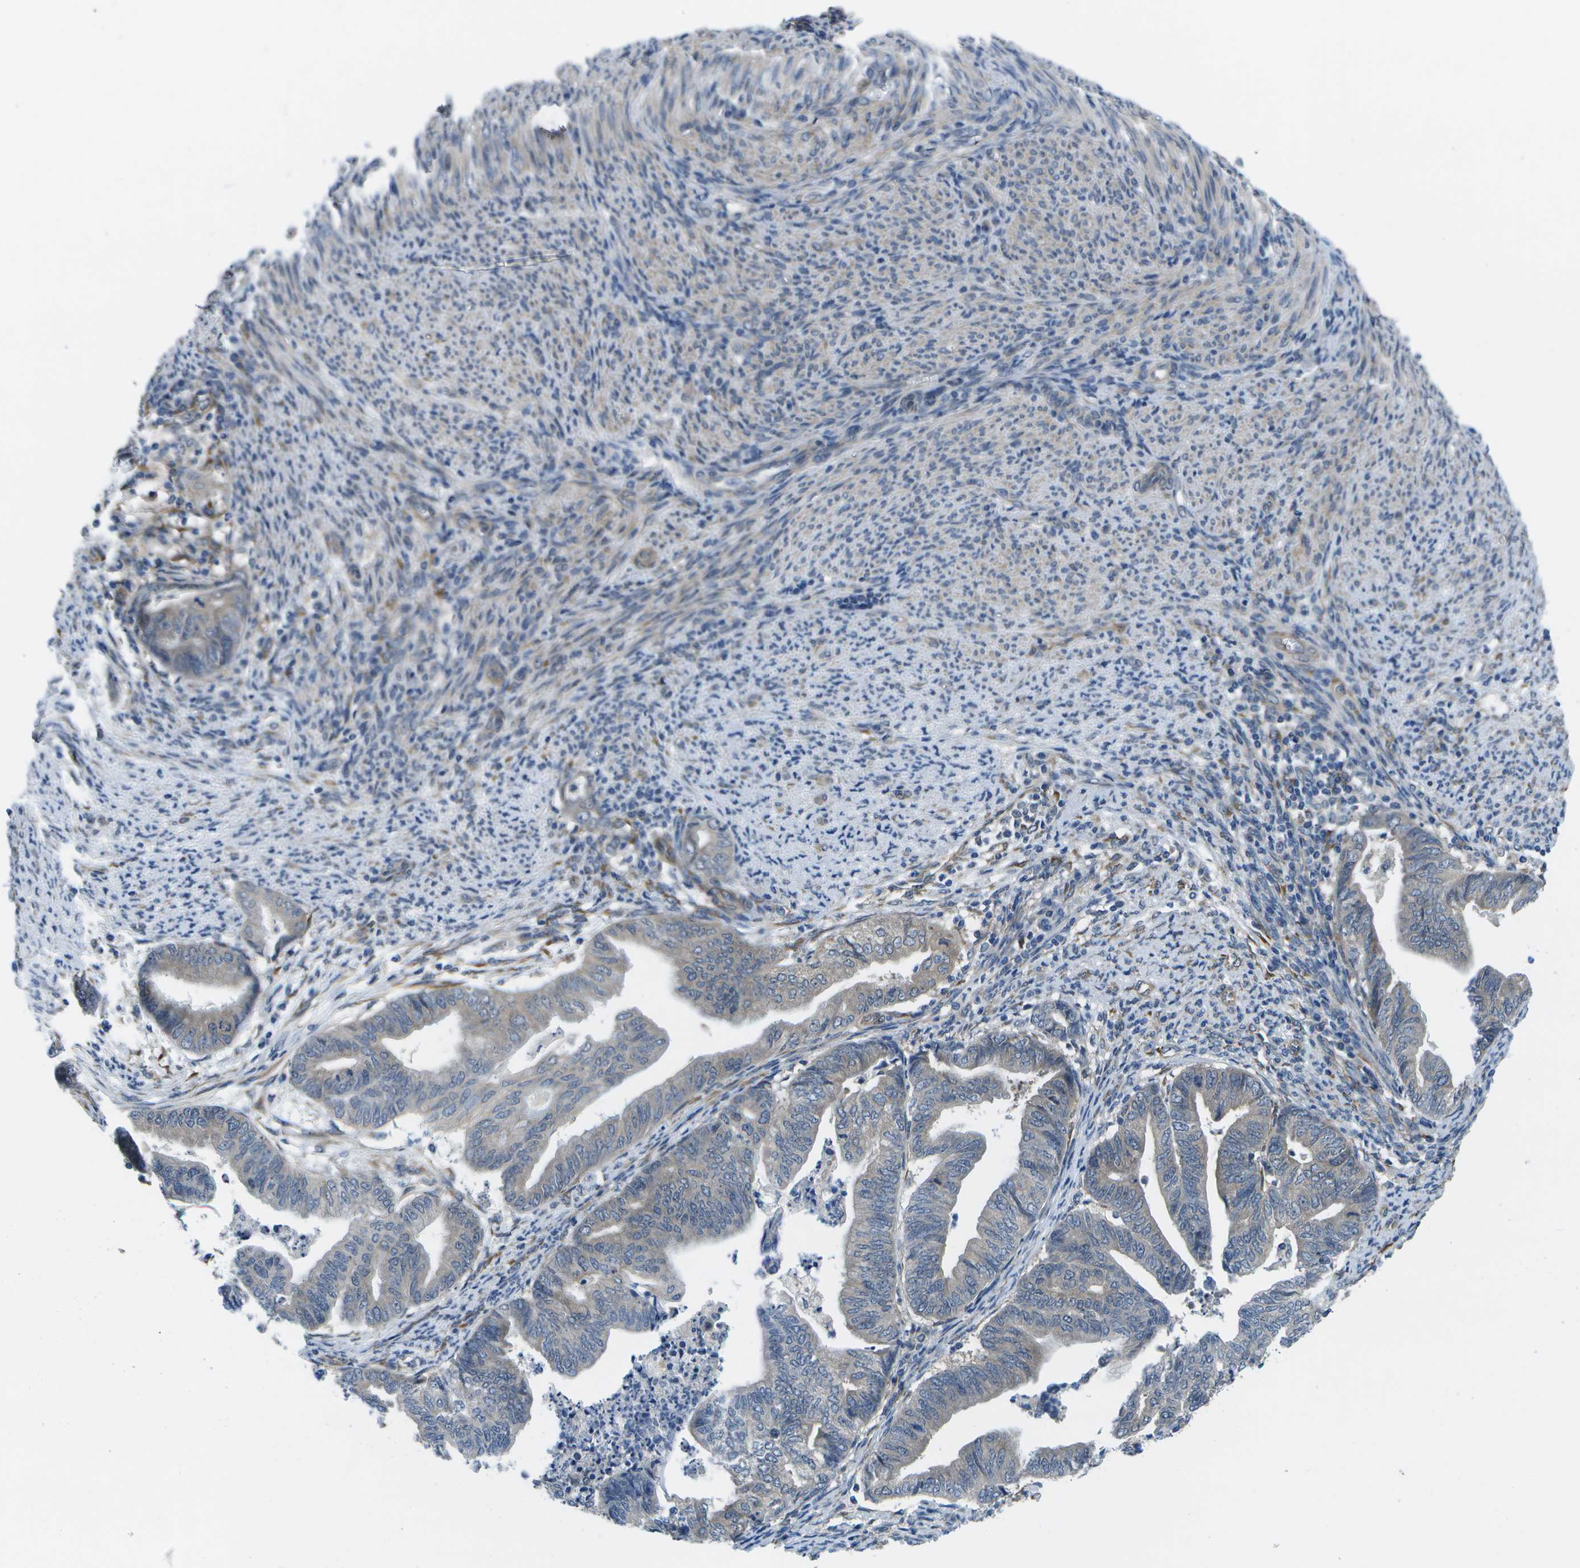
{"staining": {"intensity": "weak", "quantity": "<25%", "location": "cytoplasmic/membranous"}, "tissue": "endometrial cancer", "cell_type": "Tumor cells", "image_type": "cancer", "snomed": [{"axis": "morphology", "description": "Adenocarcinoma, NOS"}, {"axis": "topography", "description": "Endometrium"}], "caption": "A histopathology image of human endometrial cancer (adenocarcinoma) is negative for staining in tumor cells.", "gene": "P3H1", "patient": {"sex": "female", "age": 79}}